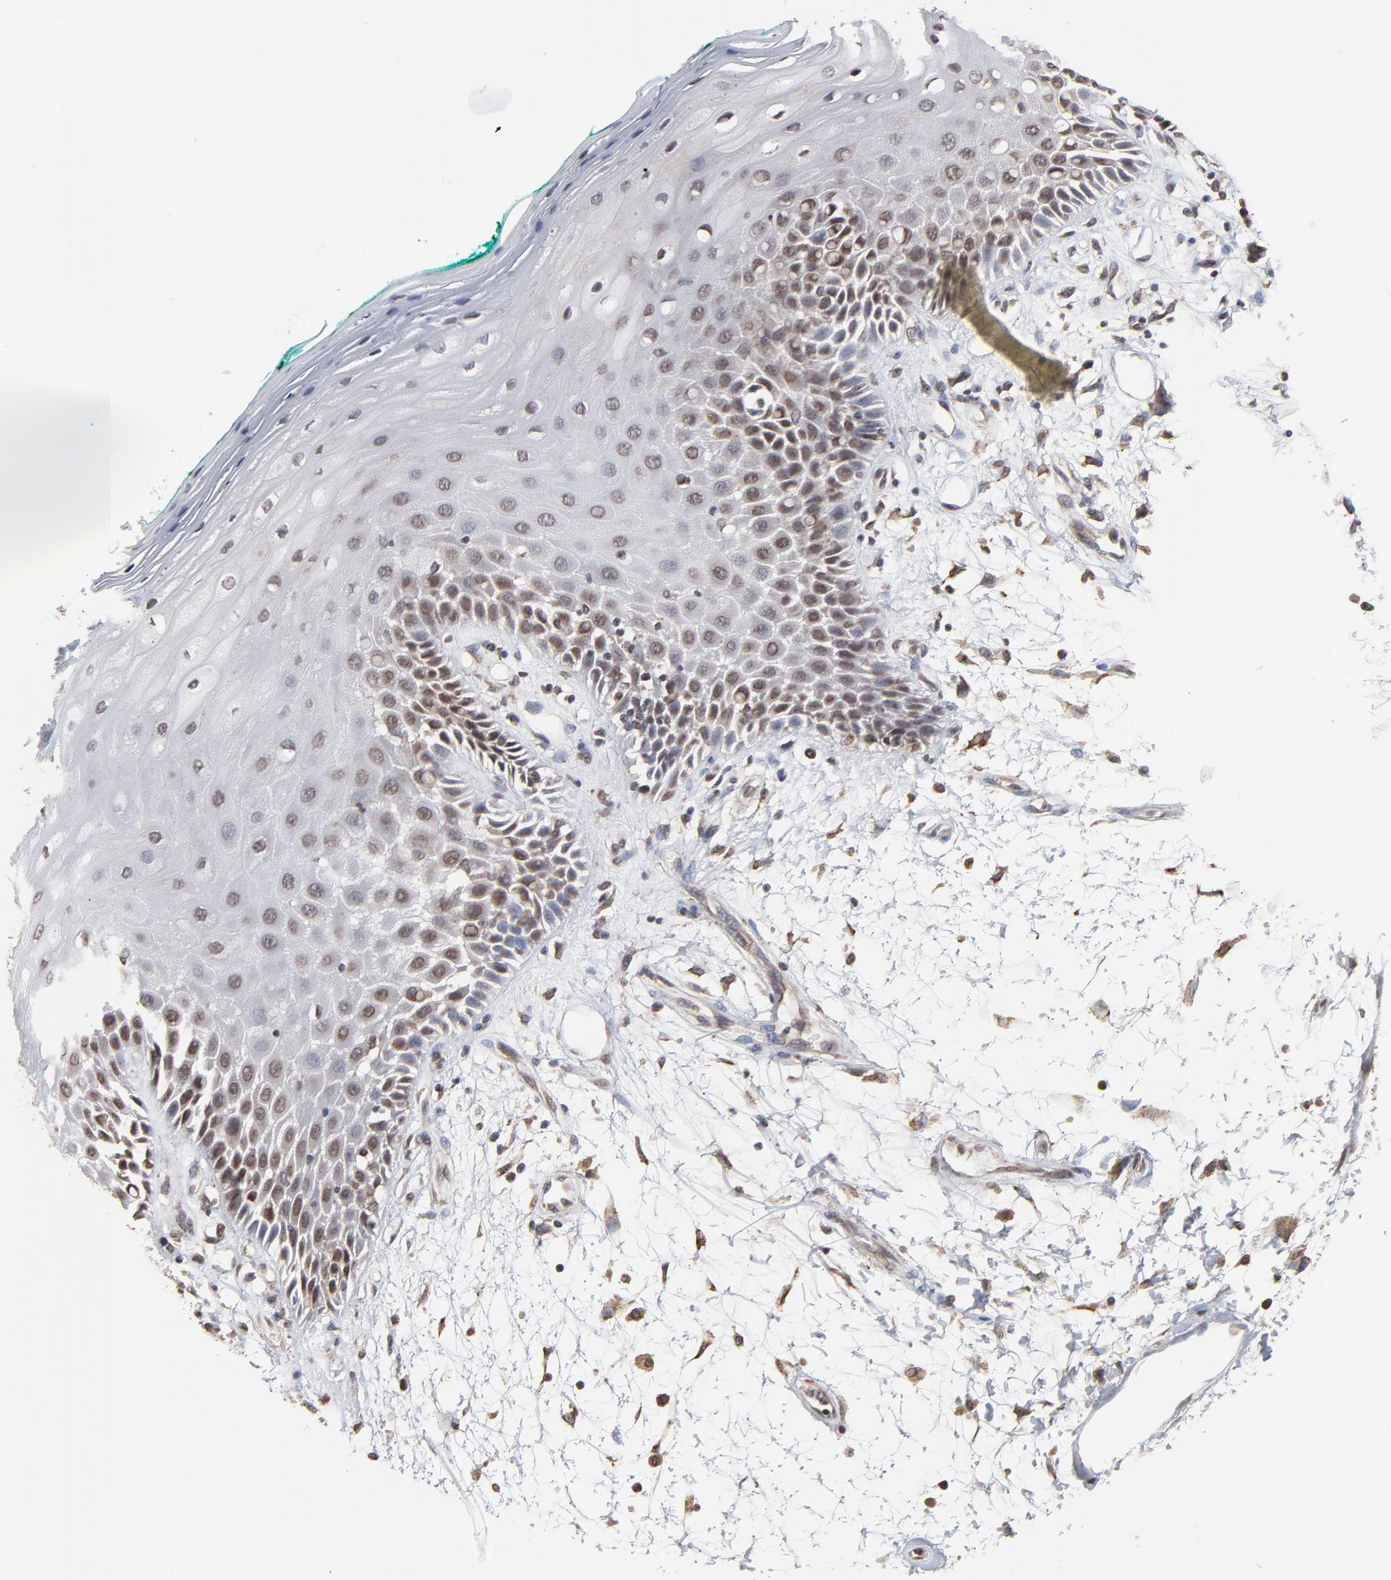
{"staining": {"intensity": "moderate", "quantity": "25%-75%", "location": "nuclear"}, "tissue": "oral mucosa", "cell_type": "Squamous epithelial cells", "image_type": "normal", "snomed": [{"axis": "morphology", "description": "Normal tissue, NOS"}, {"axis": "morphology", "description": "Squamous cell carcinoma, NOS"}, {"axis": "topography", "description": "Skeletal muscle"}, {"axis": "topography", "description": "Oral tissue"}, {"axis": "topography", "description": "Head-Neck"}], "caption": "High-magnification brightfield microscopy of normal oral mucosa stained with DAB (3,3'-diaminobenzidine) (brown) and counterstained with hematoxylin (blue). squamous epithelial cells exhibit moderate nuclear expression is appreciated in approximately25%-75% of cells.", "gene": "CHM", "patient": {"sex": "female", "age": 84}}